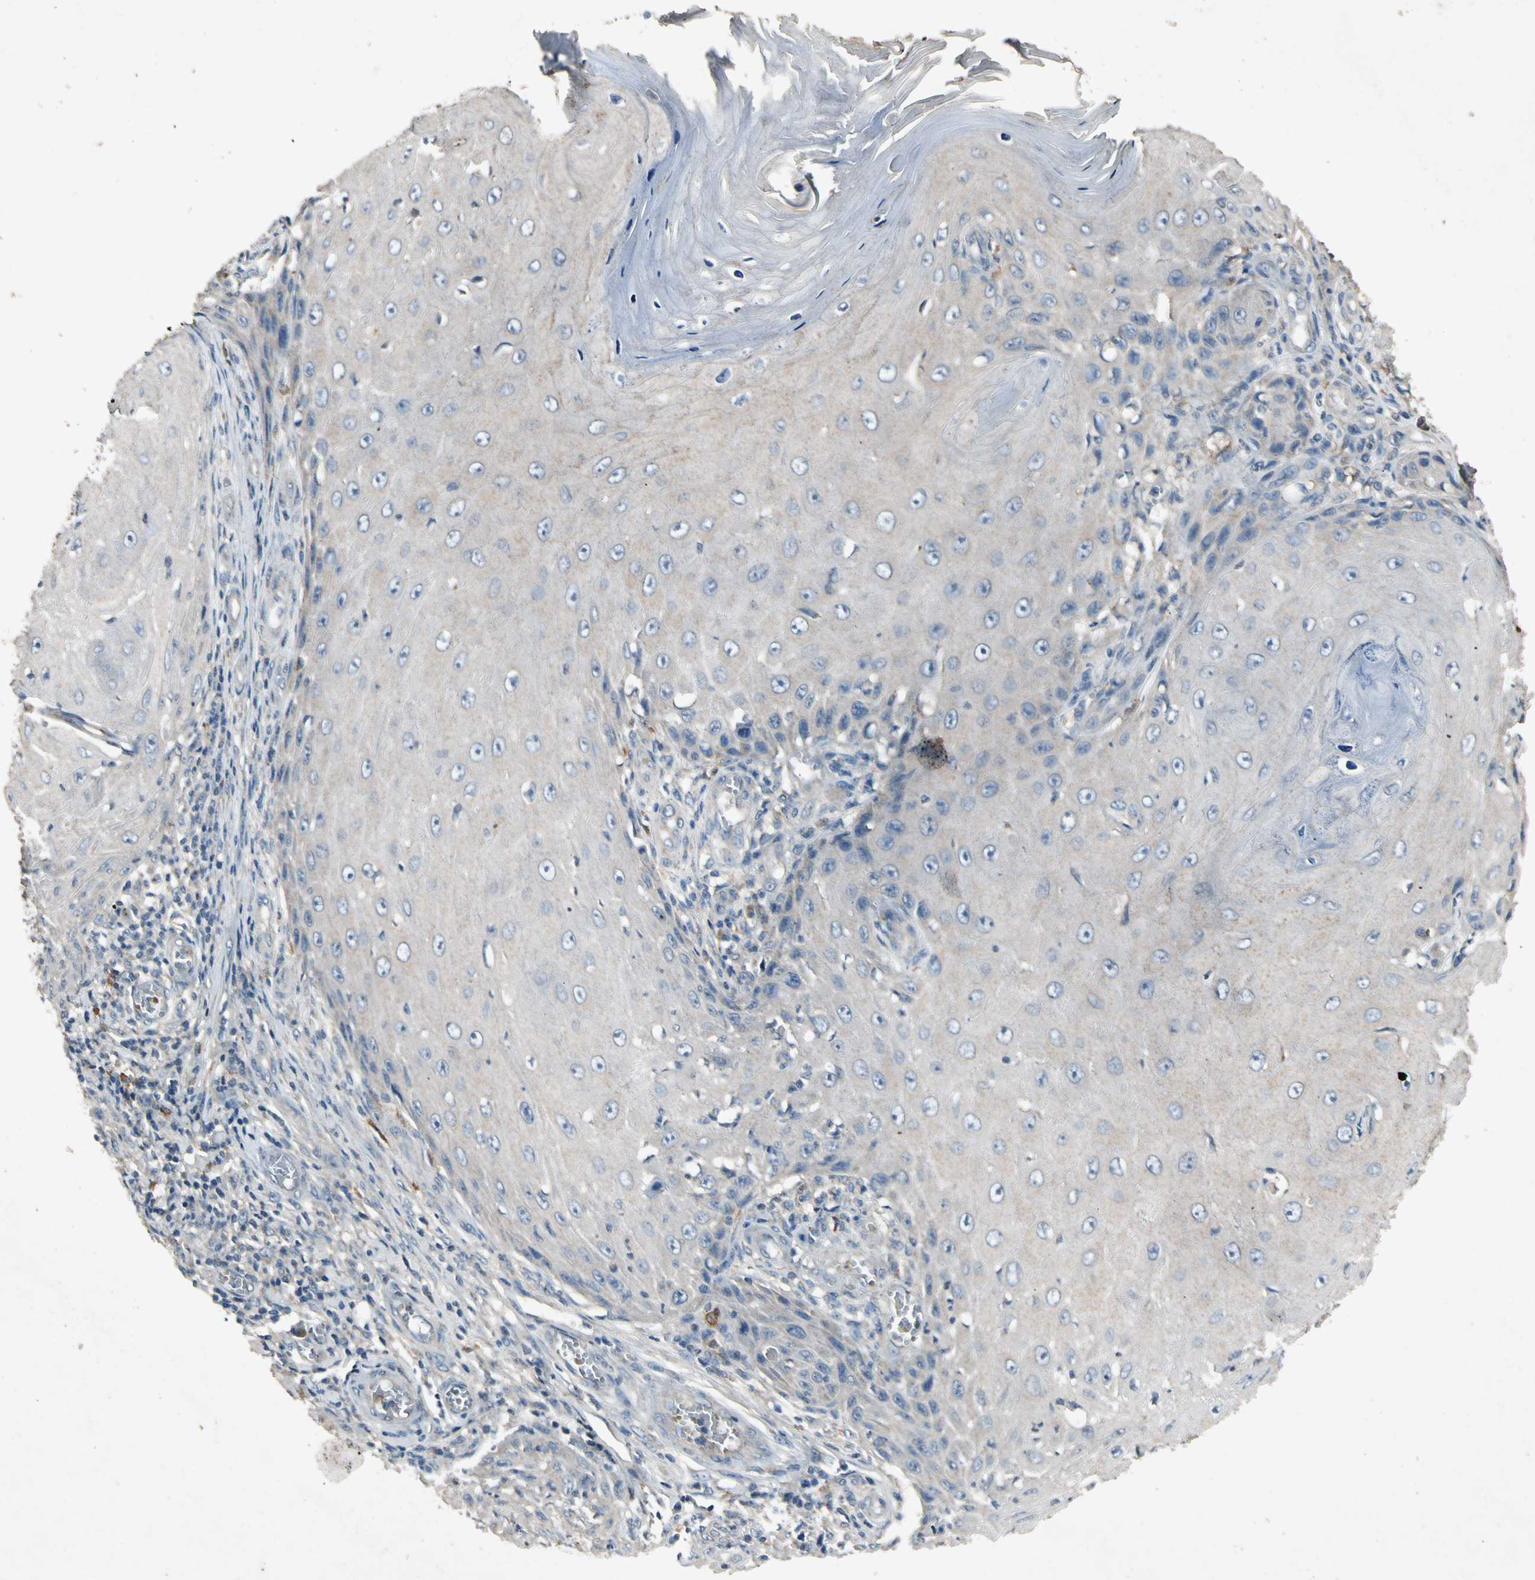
{"staining": {"intensity": "negative", "quantity": "none", "location": "none"}, "tissue": "skin cancer", "cell_type": "Tumor cells", "image_type": "cancer", "snomed": [{"axis": "morphology", "description": "Squamous cell carcinoma, NOS"}, {"axis": "topography", "description": "Skin"}], "caption": "Tumor cells are negative for protein expression in human skin squamous cell carcinoma.", "gene": "GPLD1", "patient": {"sex": "female", "age": 73}}